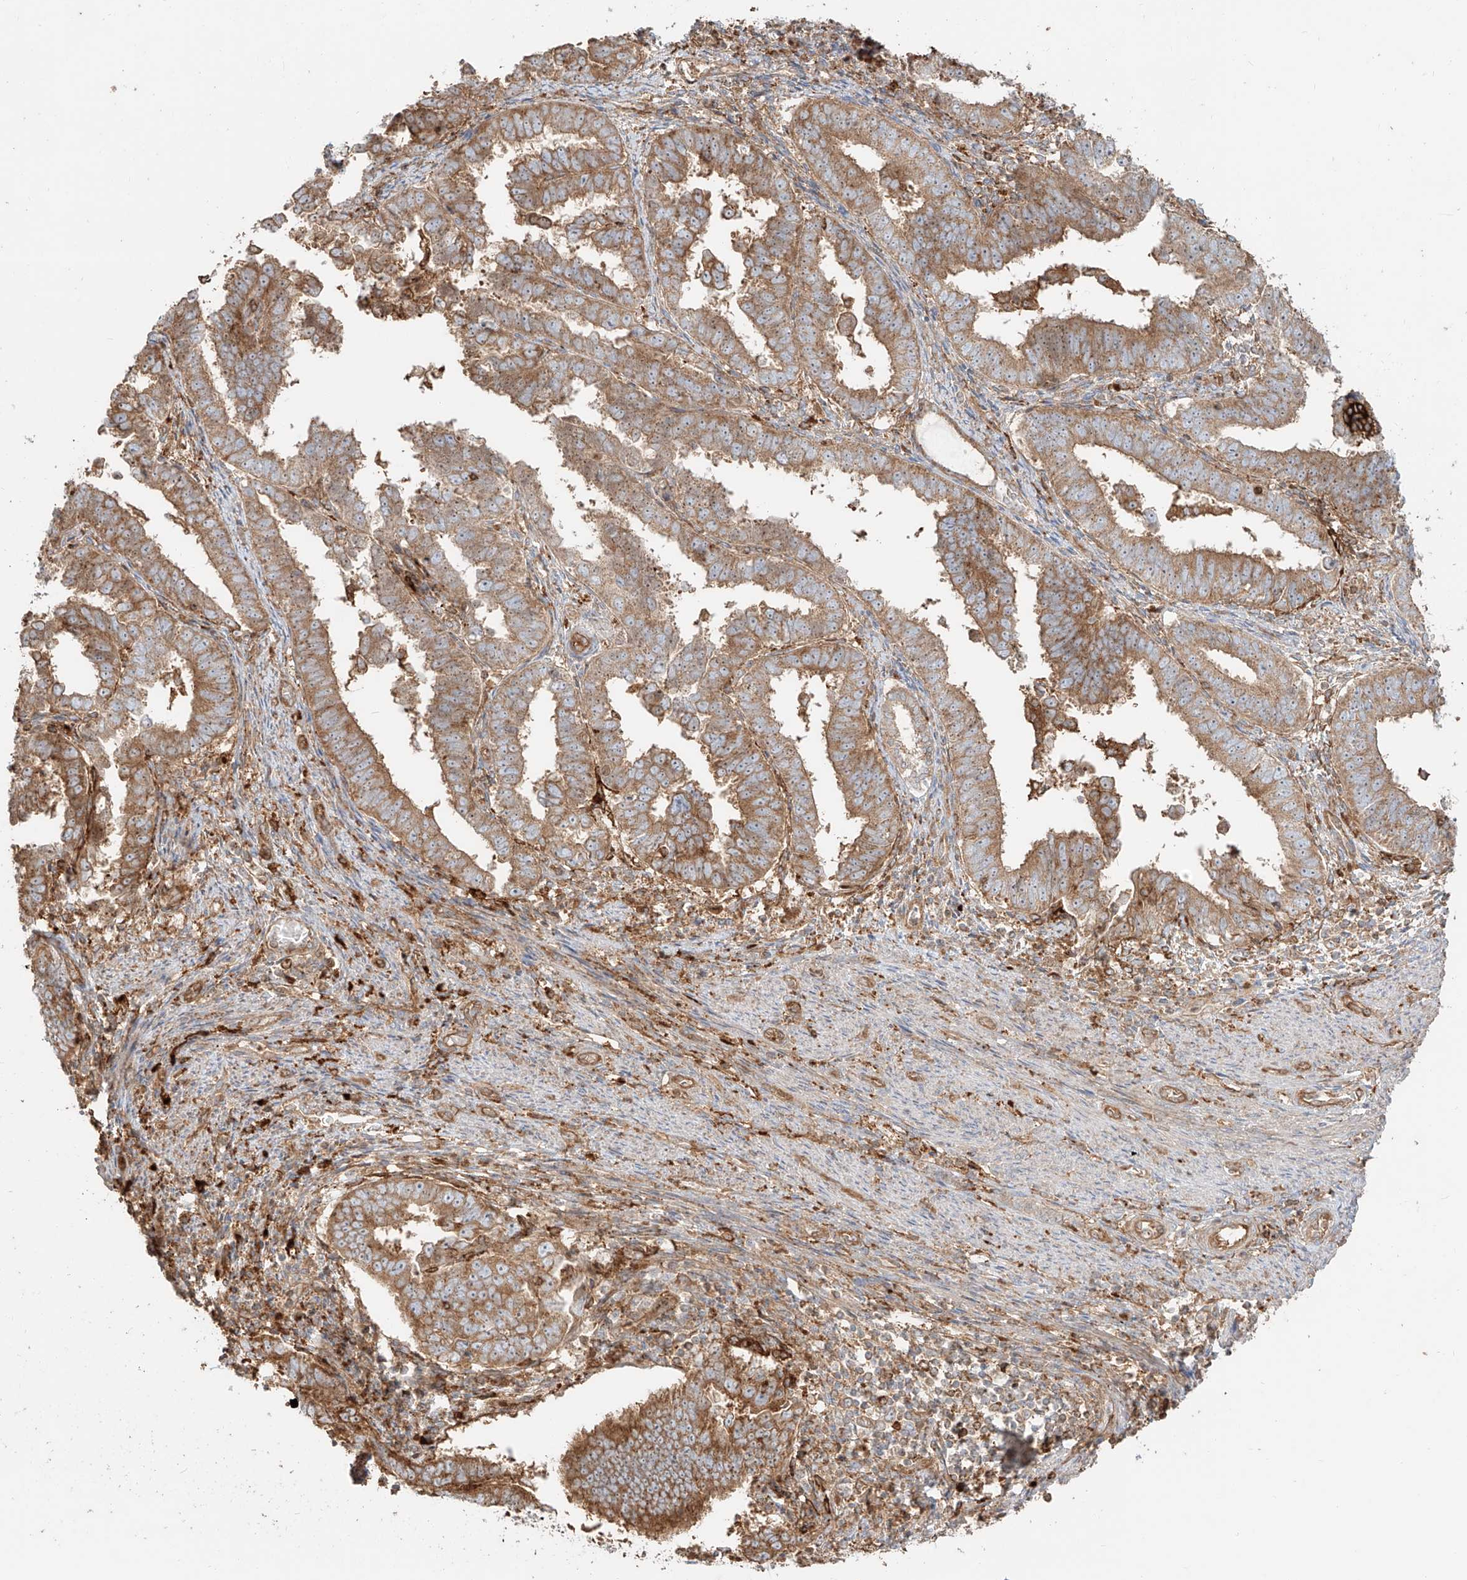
{"staining": {"intensity": "moderate", "quantity": ">75%", "location": "cytoplasmic/membranous"}, "tissue": "endometrial cancer", "cell_type": "Tumor cells", "image_type": "cancer", "snomed": [{"axis": "morphology", "description": "Adenocarcinoma, NOS"}, {"axis": "topography", "description": "Endometrium"}], "caption": "Human adenocarcinoma (endometrial) stained for a protein (brown) shows moderate cytoplasmic/membranous positive positivity in approximately >75% of tumor cells.", "gene": "SNX9", "patient": {"sex": "female", "age": 75}}